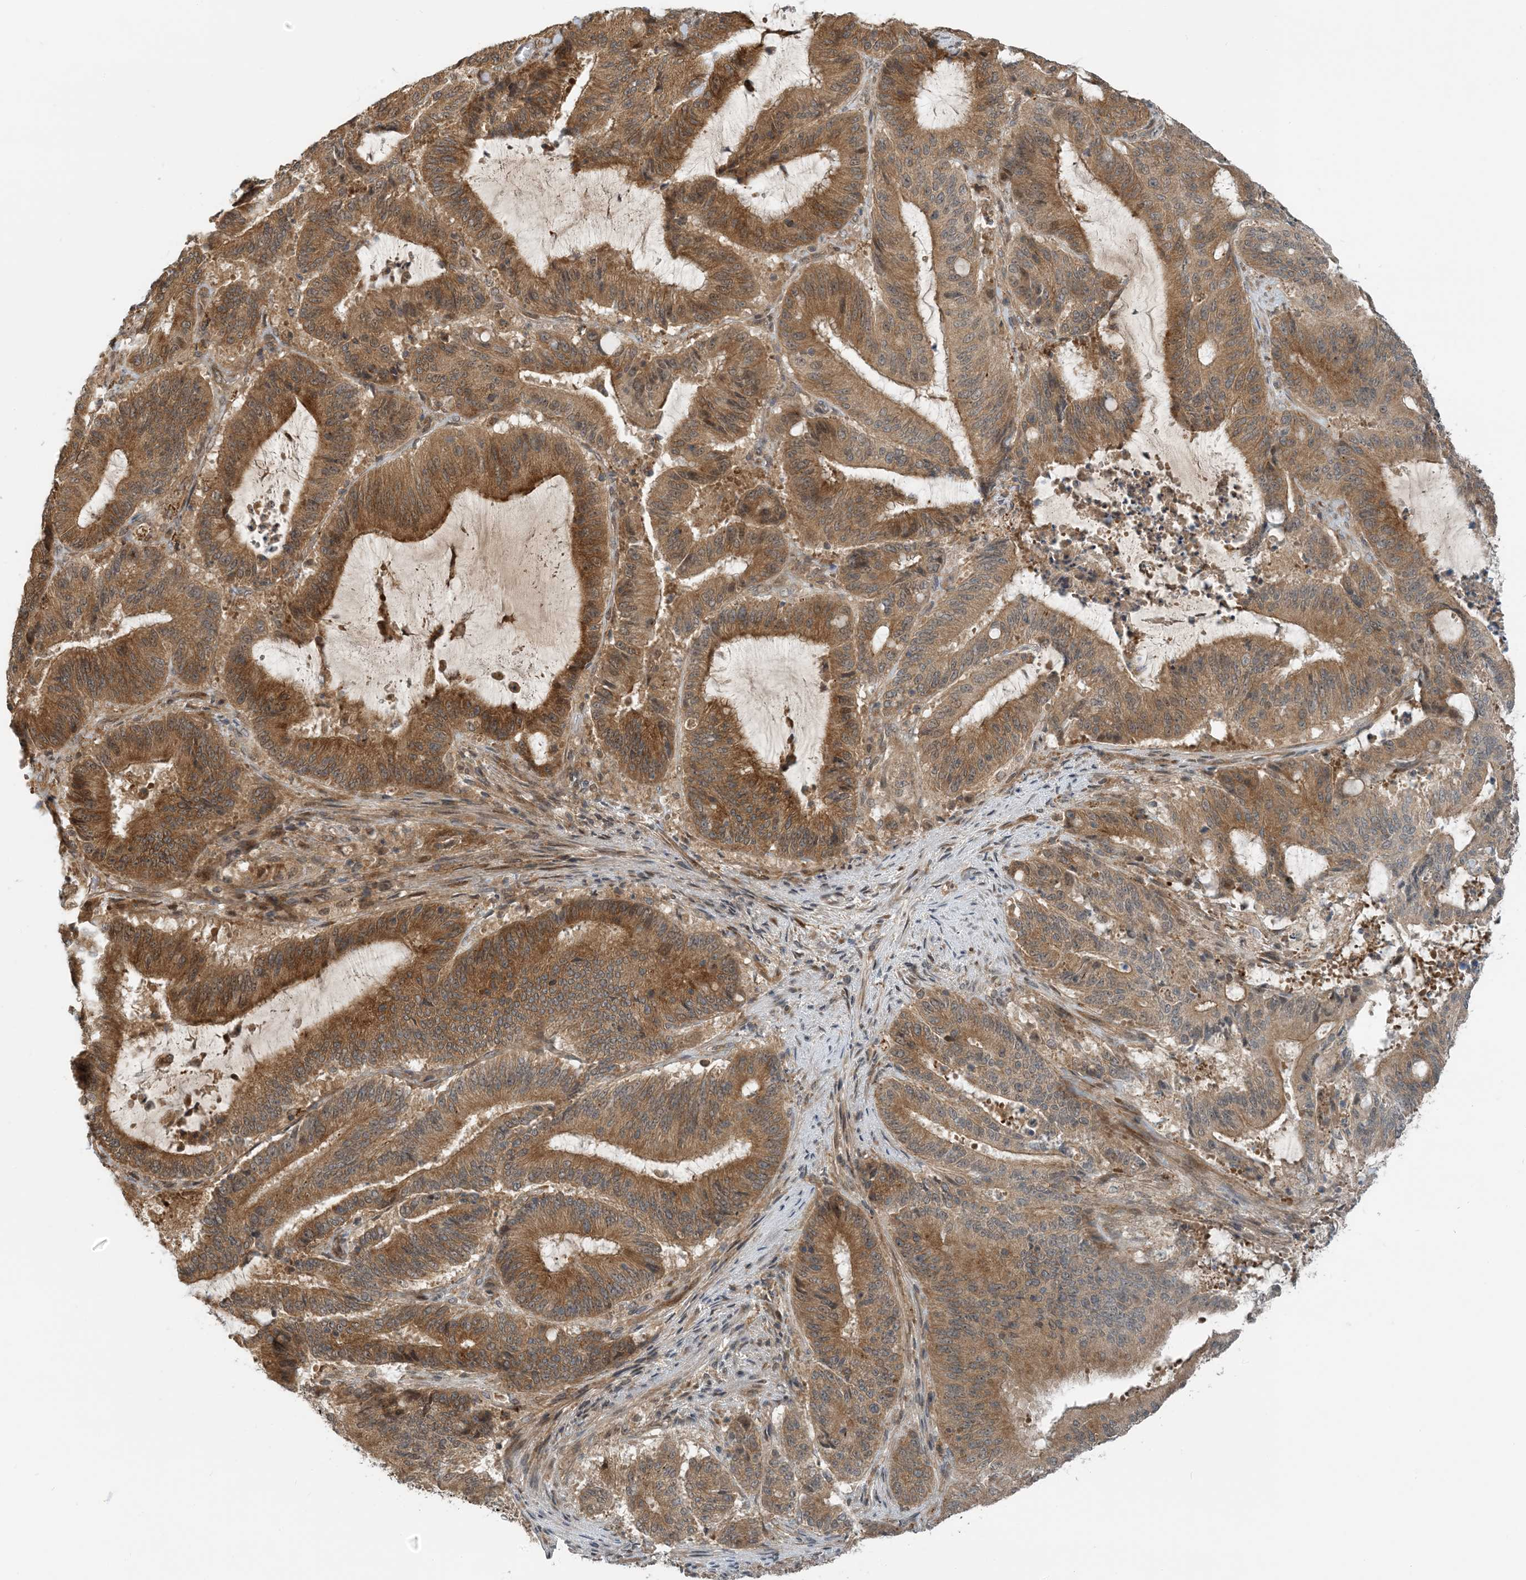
{"staining": {"intensity": "moderate", "quantity": ">75%", "location": "cytoplasmic/membranous"}, "tissue": "liver cancer", "cell_type": "Tumor cells", "image_type": "cancer", "snomed": [{"axis": "morphology", "description": "Normal tissue, NOS"}, {"axis": "morphology", "description": "Cholangiocarcinoma"}, {"axis": "topography", "description": "Liver"}, {"axis": "topography", "description": "Peripheral nerve tissue"}], "caption": "Immunohistochemistry photomicrograph of liver cancer (cholangiocarcinoma) stained for a protein (brown), which exhibits medium levels of moderate cytoplasmic/membranous positivity in about >75% of tumor cells.", "gene": "ZBTB3", "patient": {"sex": "female", "age": 73}}